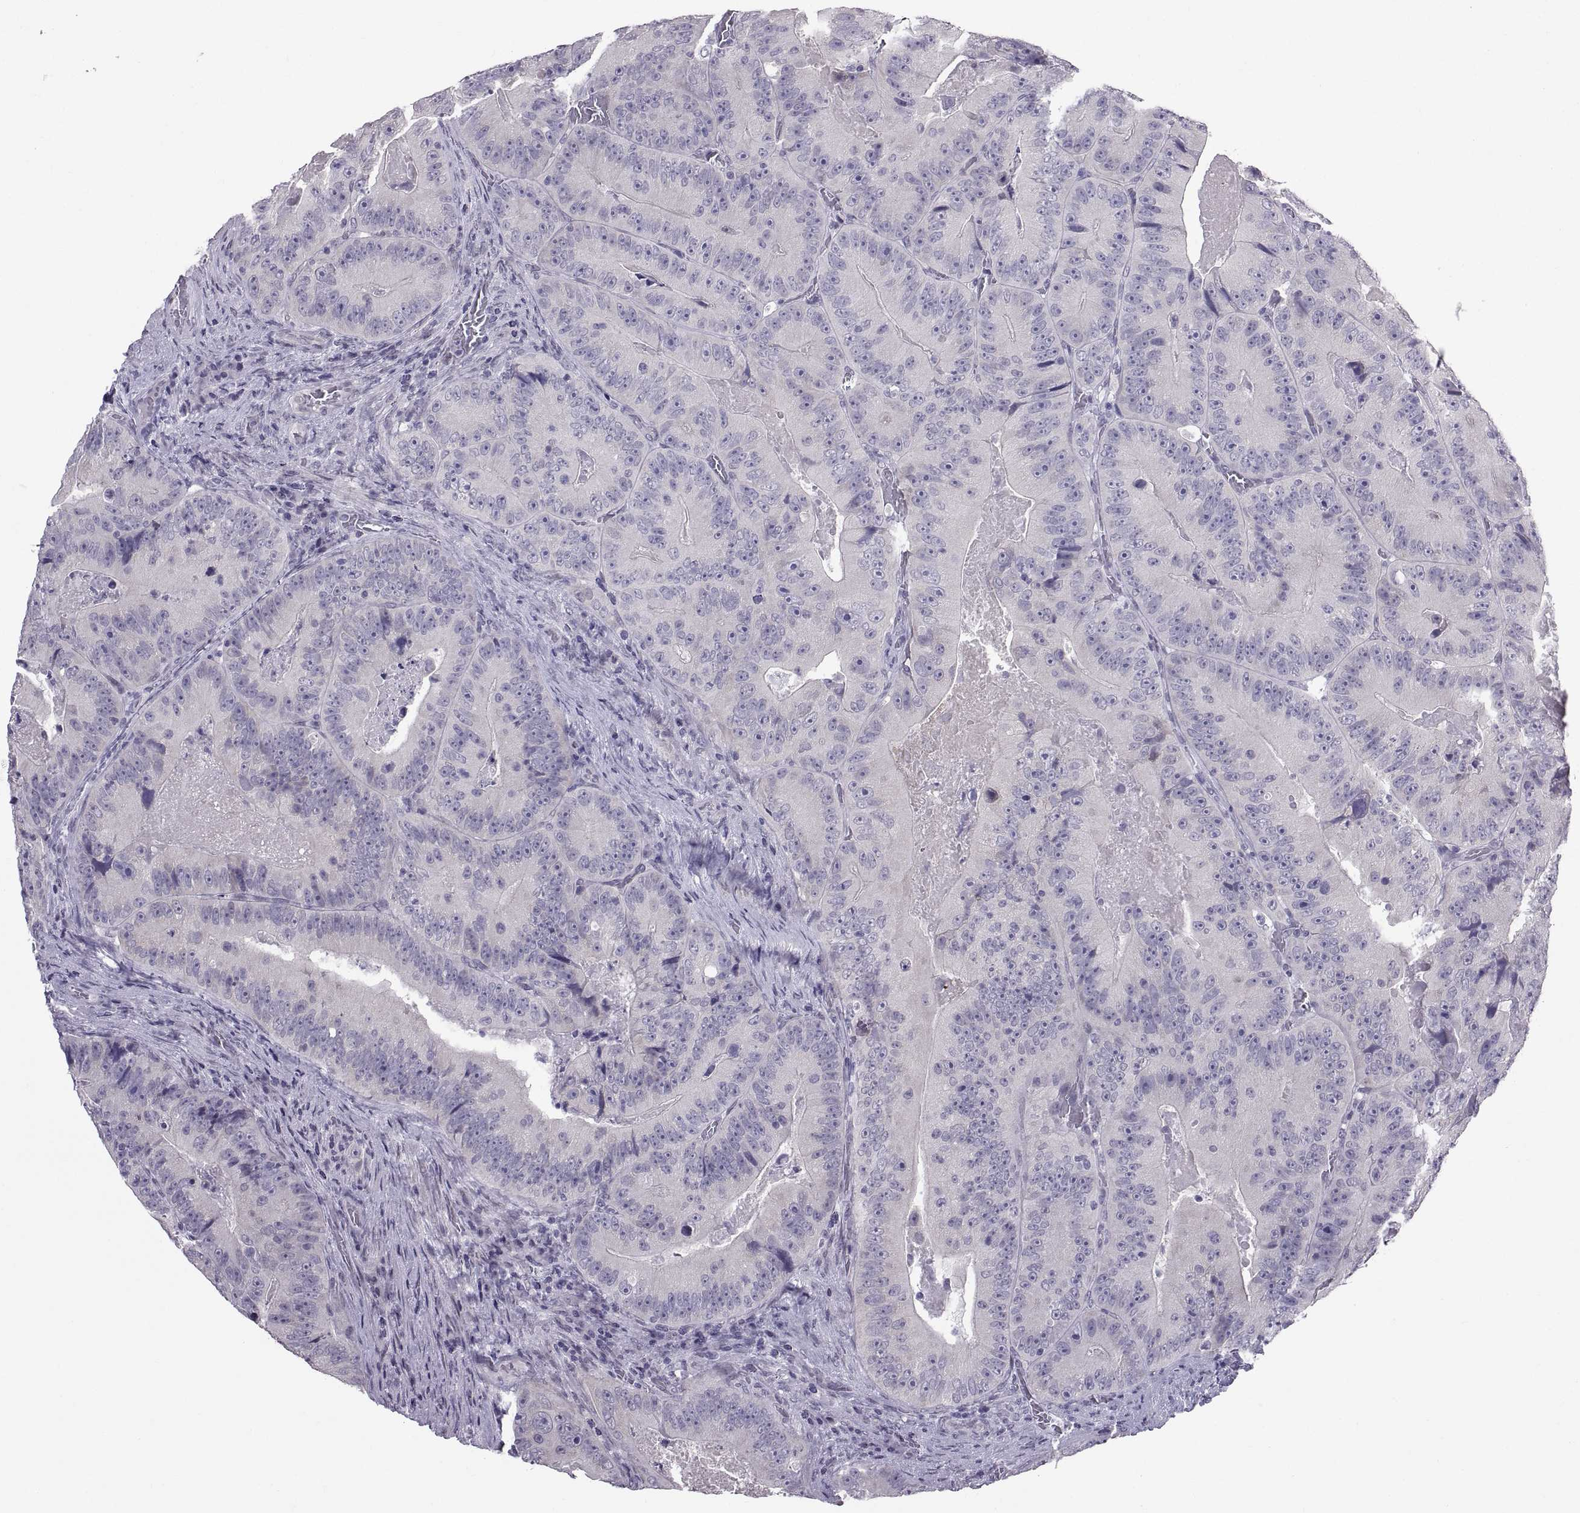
{"staining": {"intensity": "negative", "quantity": "none", "location": "none"}, "tissue": "colorectal cancer", "cell_type": "Tumor cells", "image_type": "cancer", "snomed": [{"axis": "morphology", "description": "Adenocarcinoma, NOS"}, {"axis": "topography", "description": "Colon"}], "caption": "Adenocarcinoma (colorectal) was stained to show a protein in brown. There is no significant staining in tumor cells. (DAB immunohistochemistry (IHC) with hematoxylin counter stain).", "gene": "KRT77", "patient": {"sex": "female", "age": 86}}